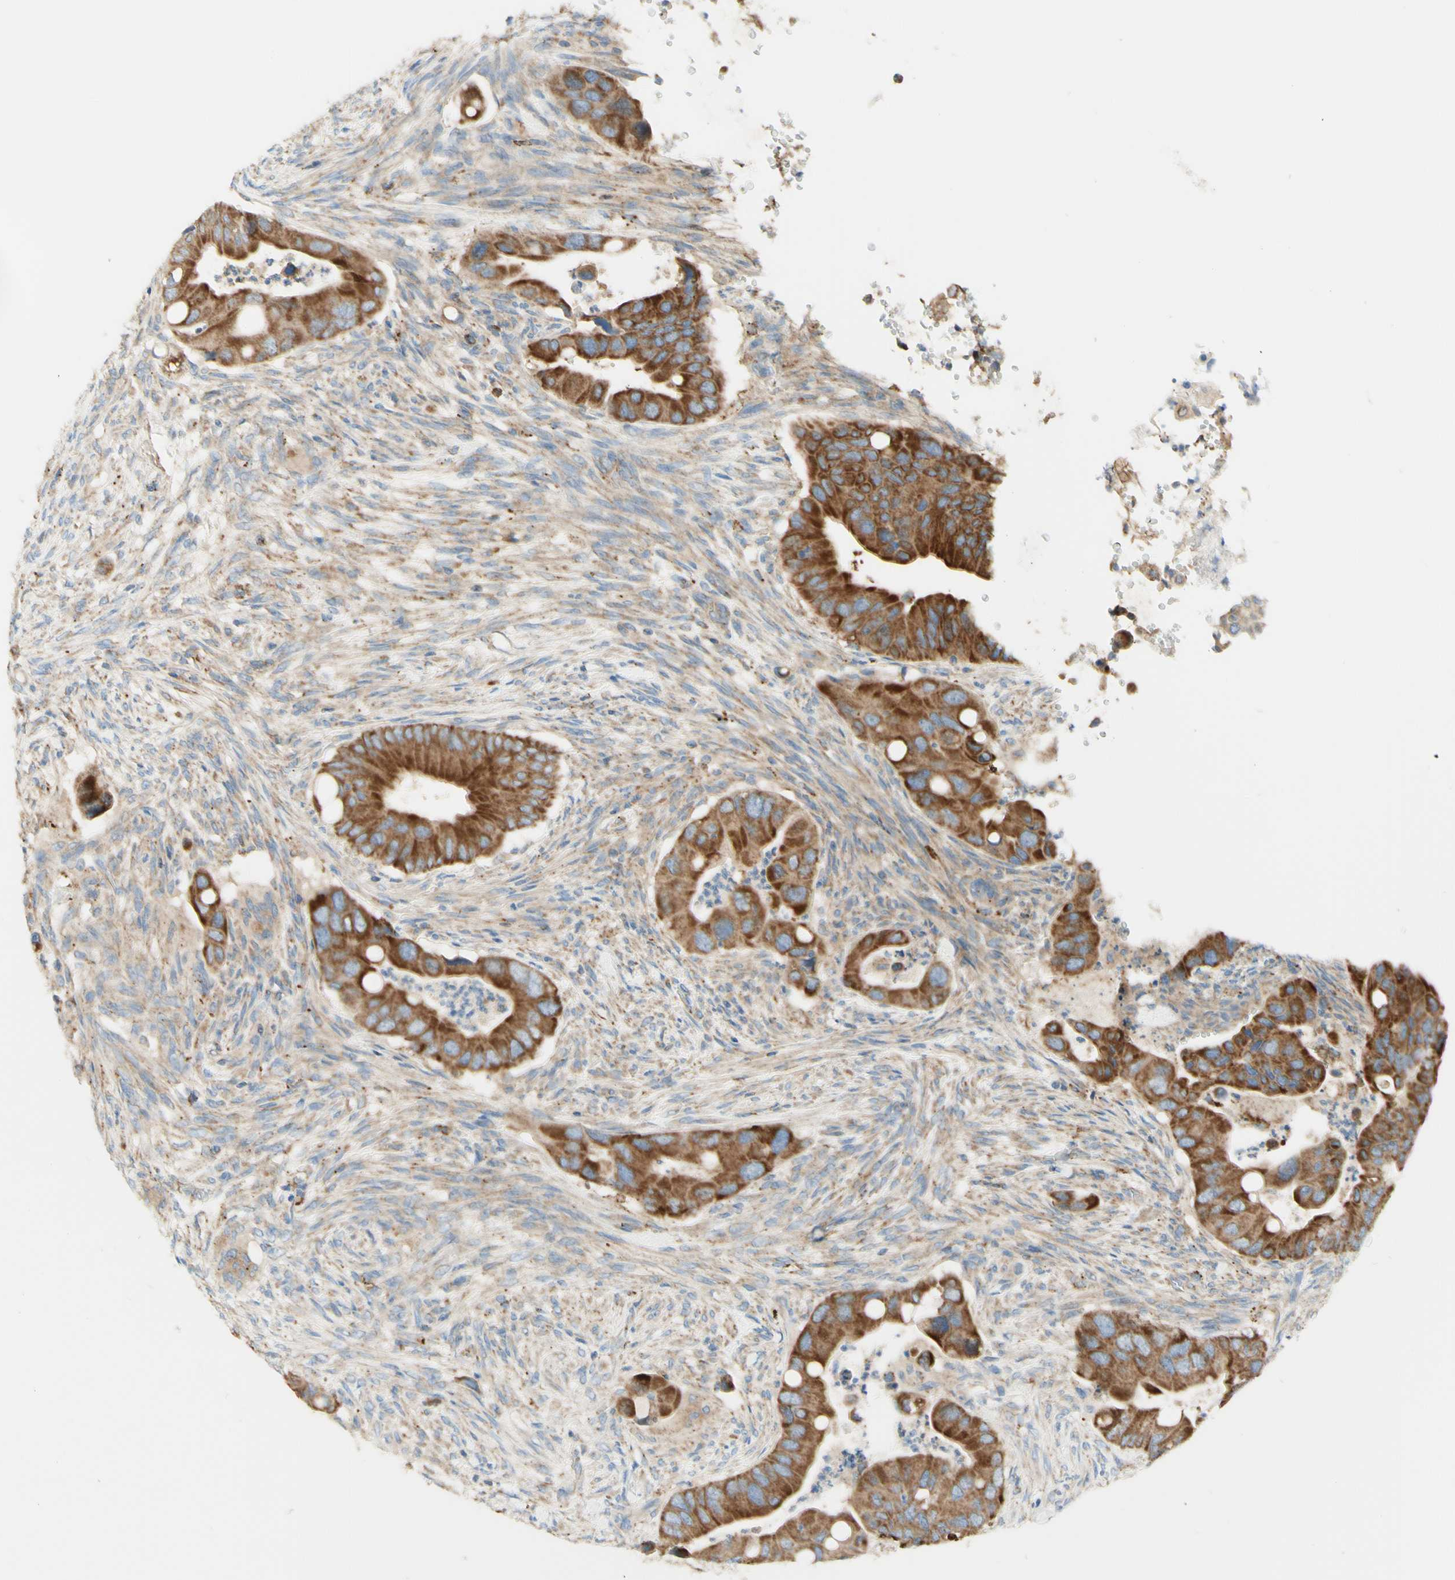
{"staining": {"intensity": "strong", "quantity": ">75%", "location": "cytoplasmic/membranous"}, "tissue": "colorectal cancer", "cell_type": "Tumor cells", "image_type": "cancer", "snomed": [{"axis": "morphology", "description": "Adenocarcinoma, NOS"}, {"axis": "topography", "description": "Rectum"}], "caption": "The image demonstrates a brown stain indicating the presence of a protein in the cytoplasmic/membranous of tumor cells in colorectal cancer (adenocarcinoma).", "gene": "ARMC10", "patient": {"sex": "female", "age": 57}}